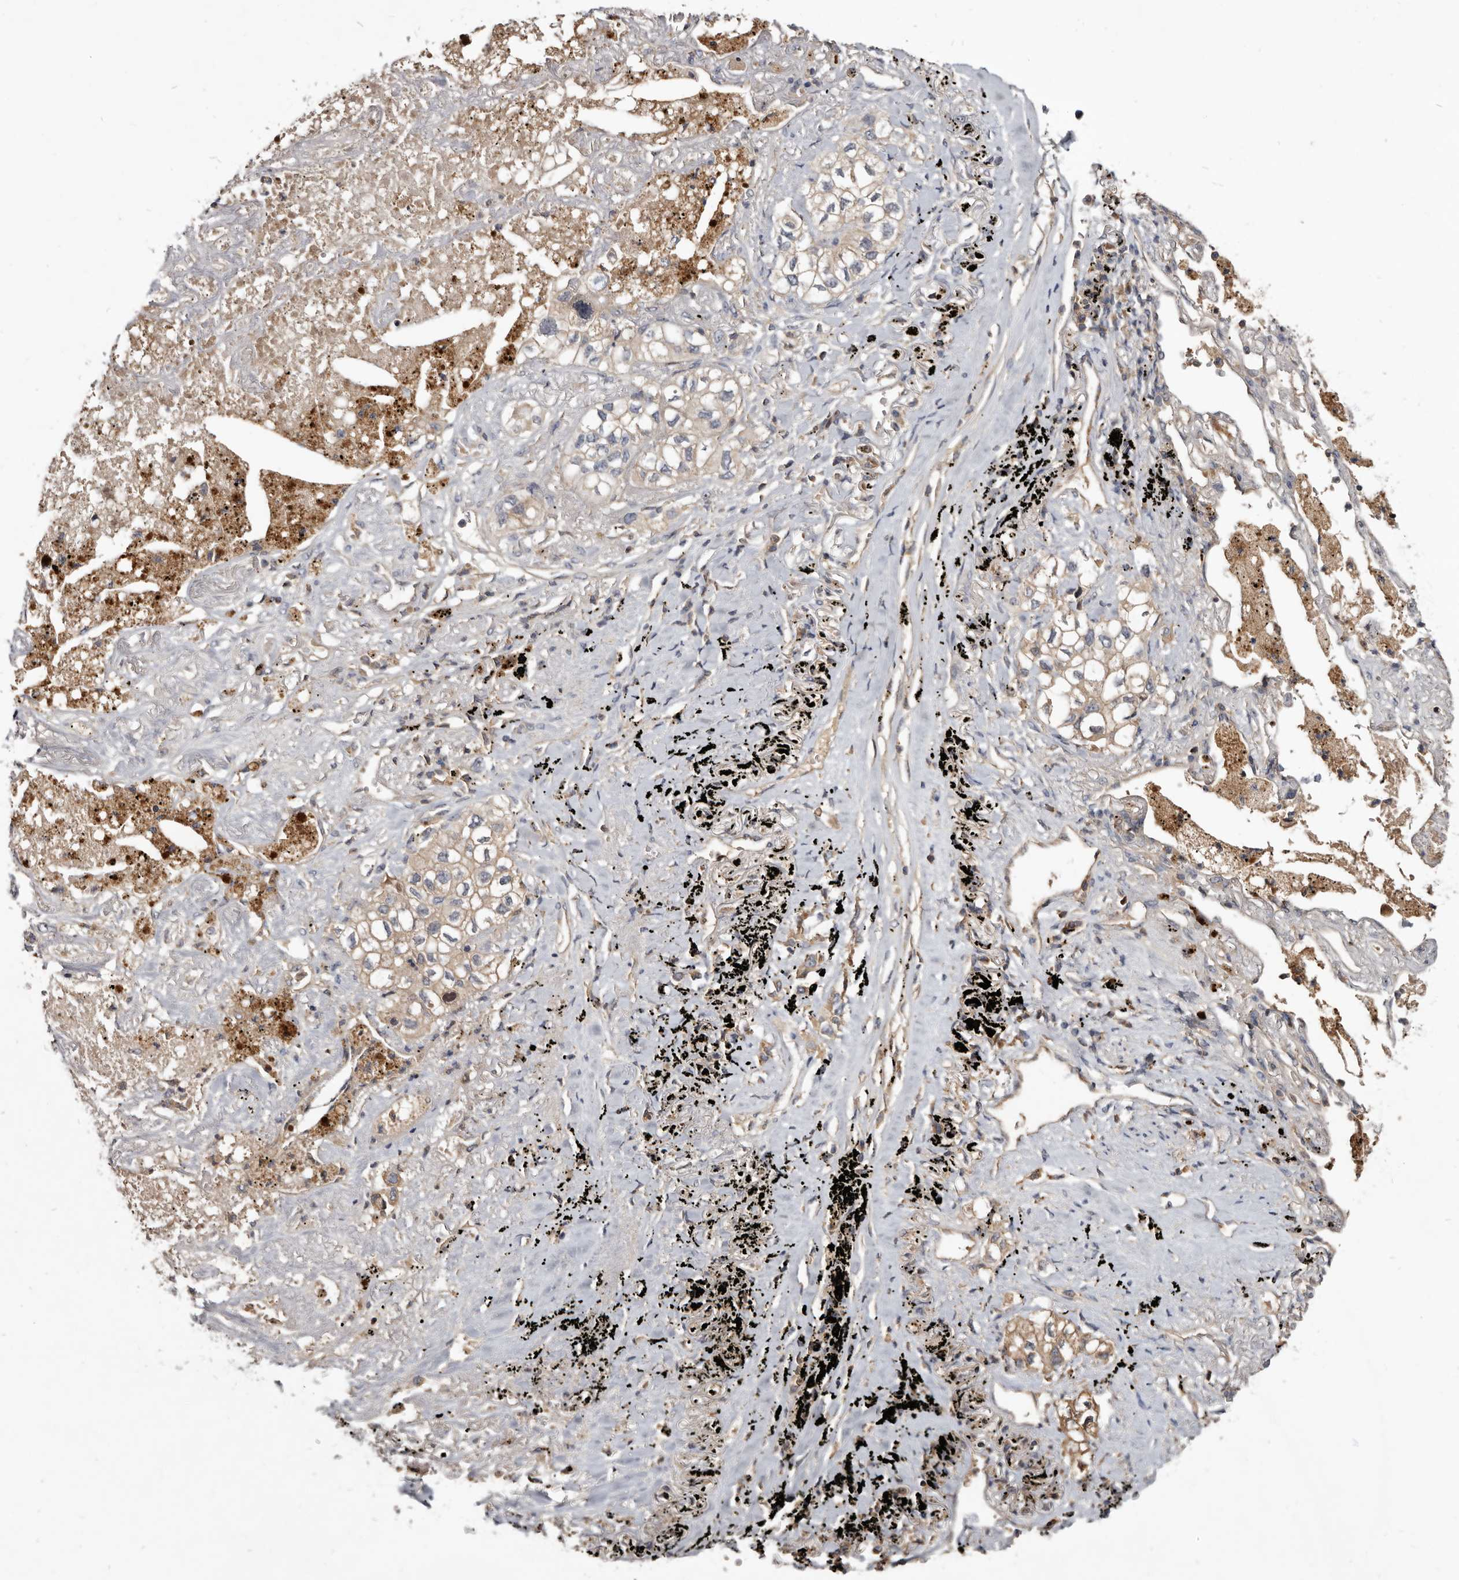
{"staining": {"intensity": "weak", "quantity": "25%-75%", "location": "cytoplasmic/membranous"}, "tissue": "lung cancer", "cell_type": "Tumor cells", "image_type": "cancer", "snomed": [{"axis": "morphology", "description": "Adenocarcinoma, NOS"}, {"axis": "topography", "description": "Lung"}], "caption": "IHC histopathology image of lung cancer (adenocarcinoma) stained for a protein (brown), which reveals low levels of weak cytoplasmic/membranous expression in approximately 25%-75% of tumor cells.", "gene": "TTC39A", "patient": {"sex": "male", "age": 63}}